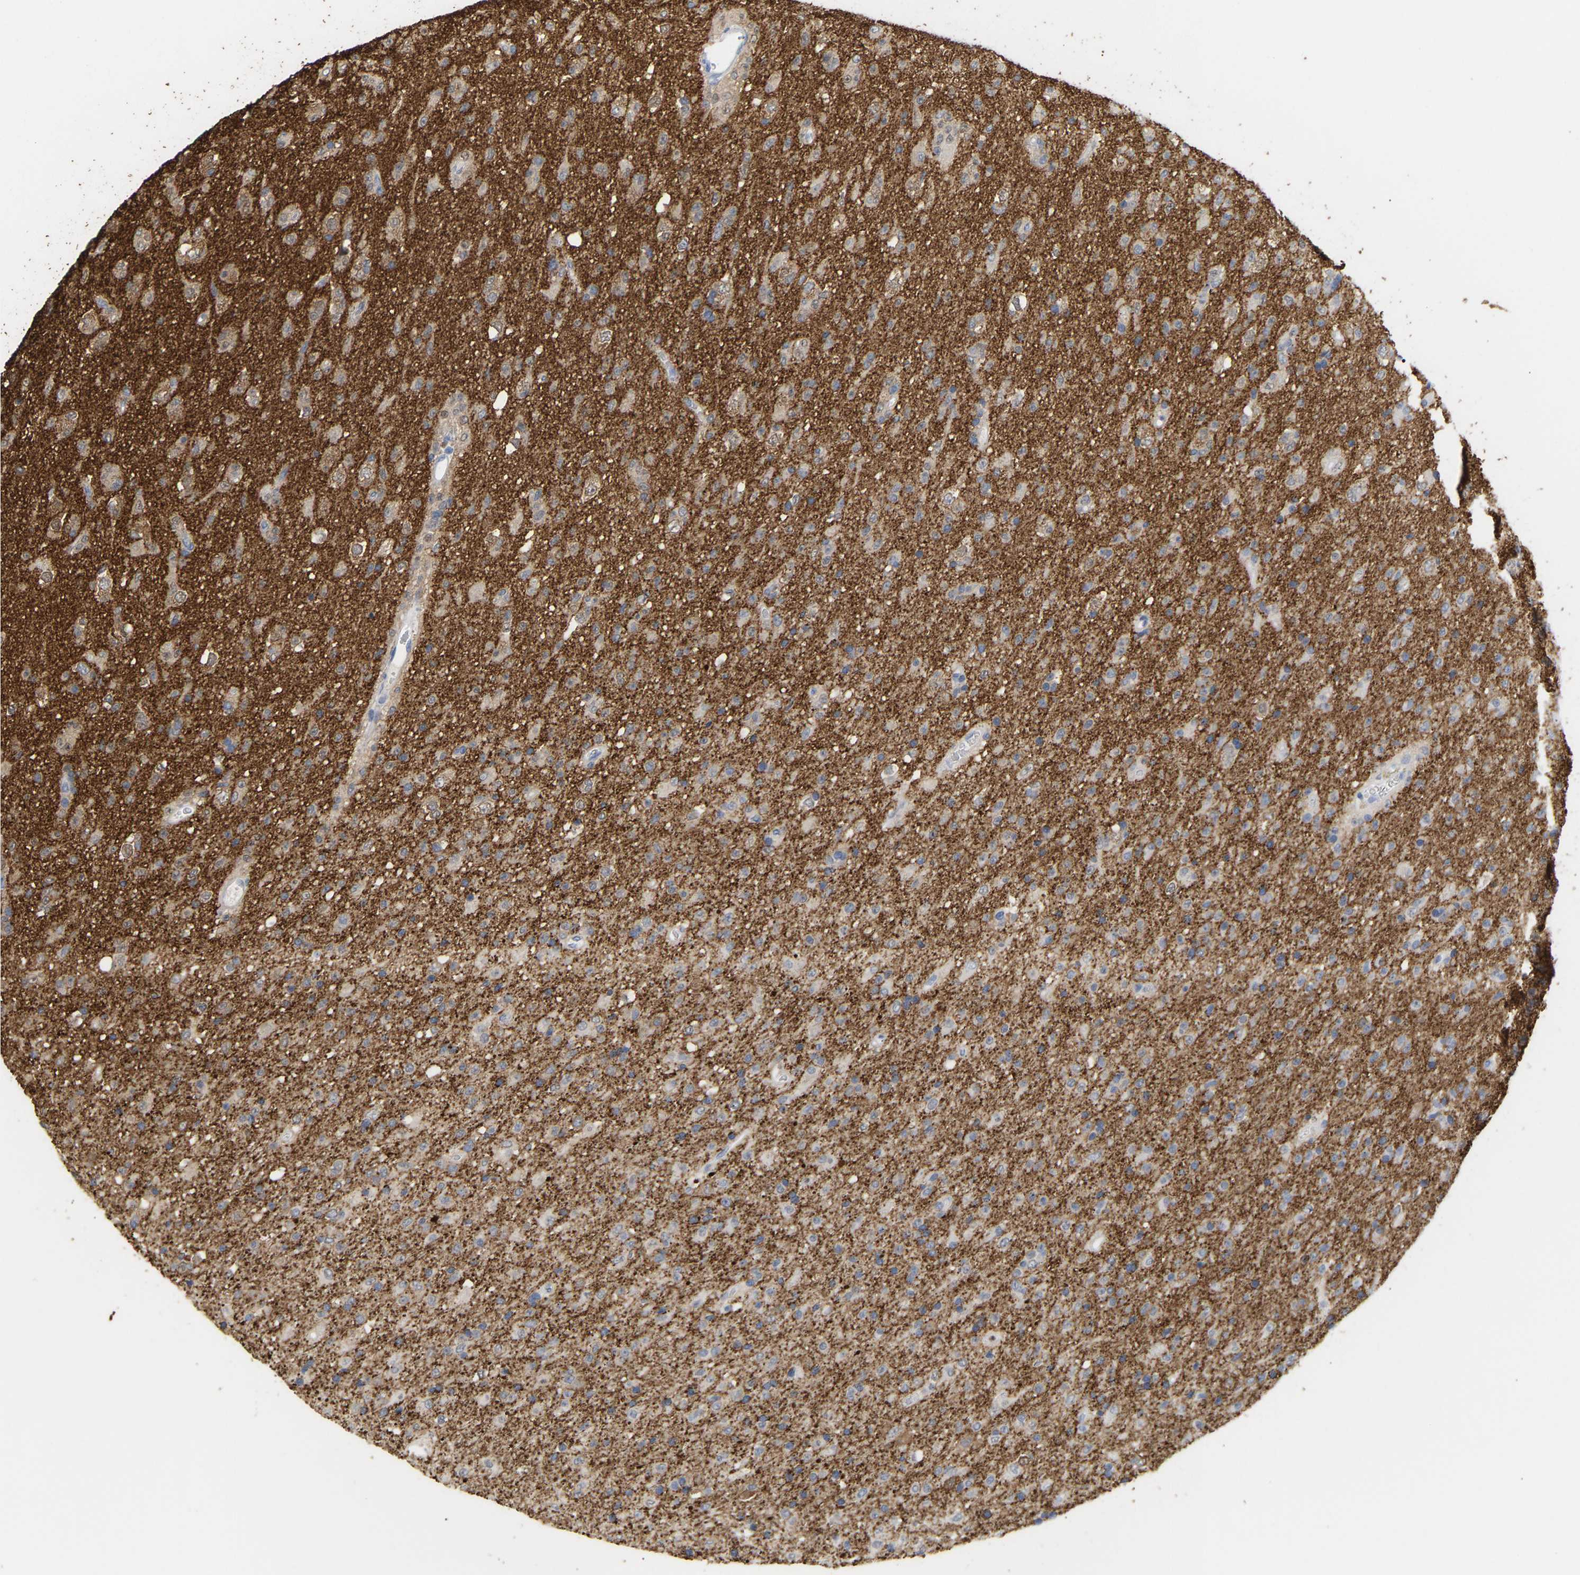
{"staining": {"intensity": "weak", "quantity": ">75%", "location": "cytoplasmic/membranous"}, "tissue": "glioma", "cell_type": "Tumor cells", "image_type": "cancer", "snomed": [{"axis": "morphology", "description": "Glioma, malignant, Low grade"}, {"axis": "topography", "description": "Brain"}], "caption": "Immunohistochemical staining of glioma reveals low levels of weak cytoplasmic/membranous expression in approximately >75% of tumor cells. Nuclei are stained in blue.", "gene": "AMPH", "patient": {"sex": "male", "age": 65}}